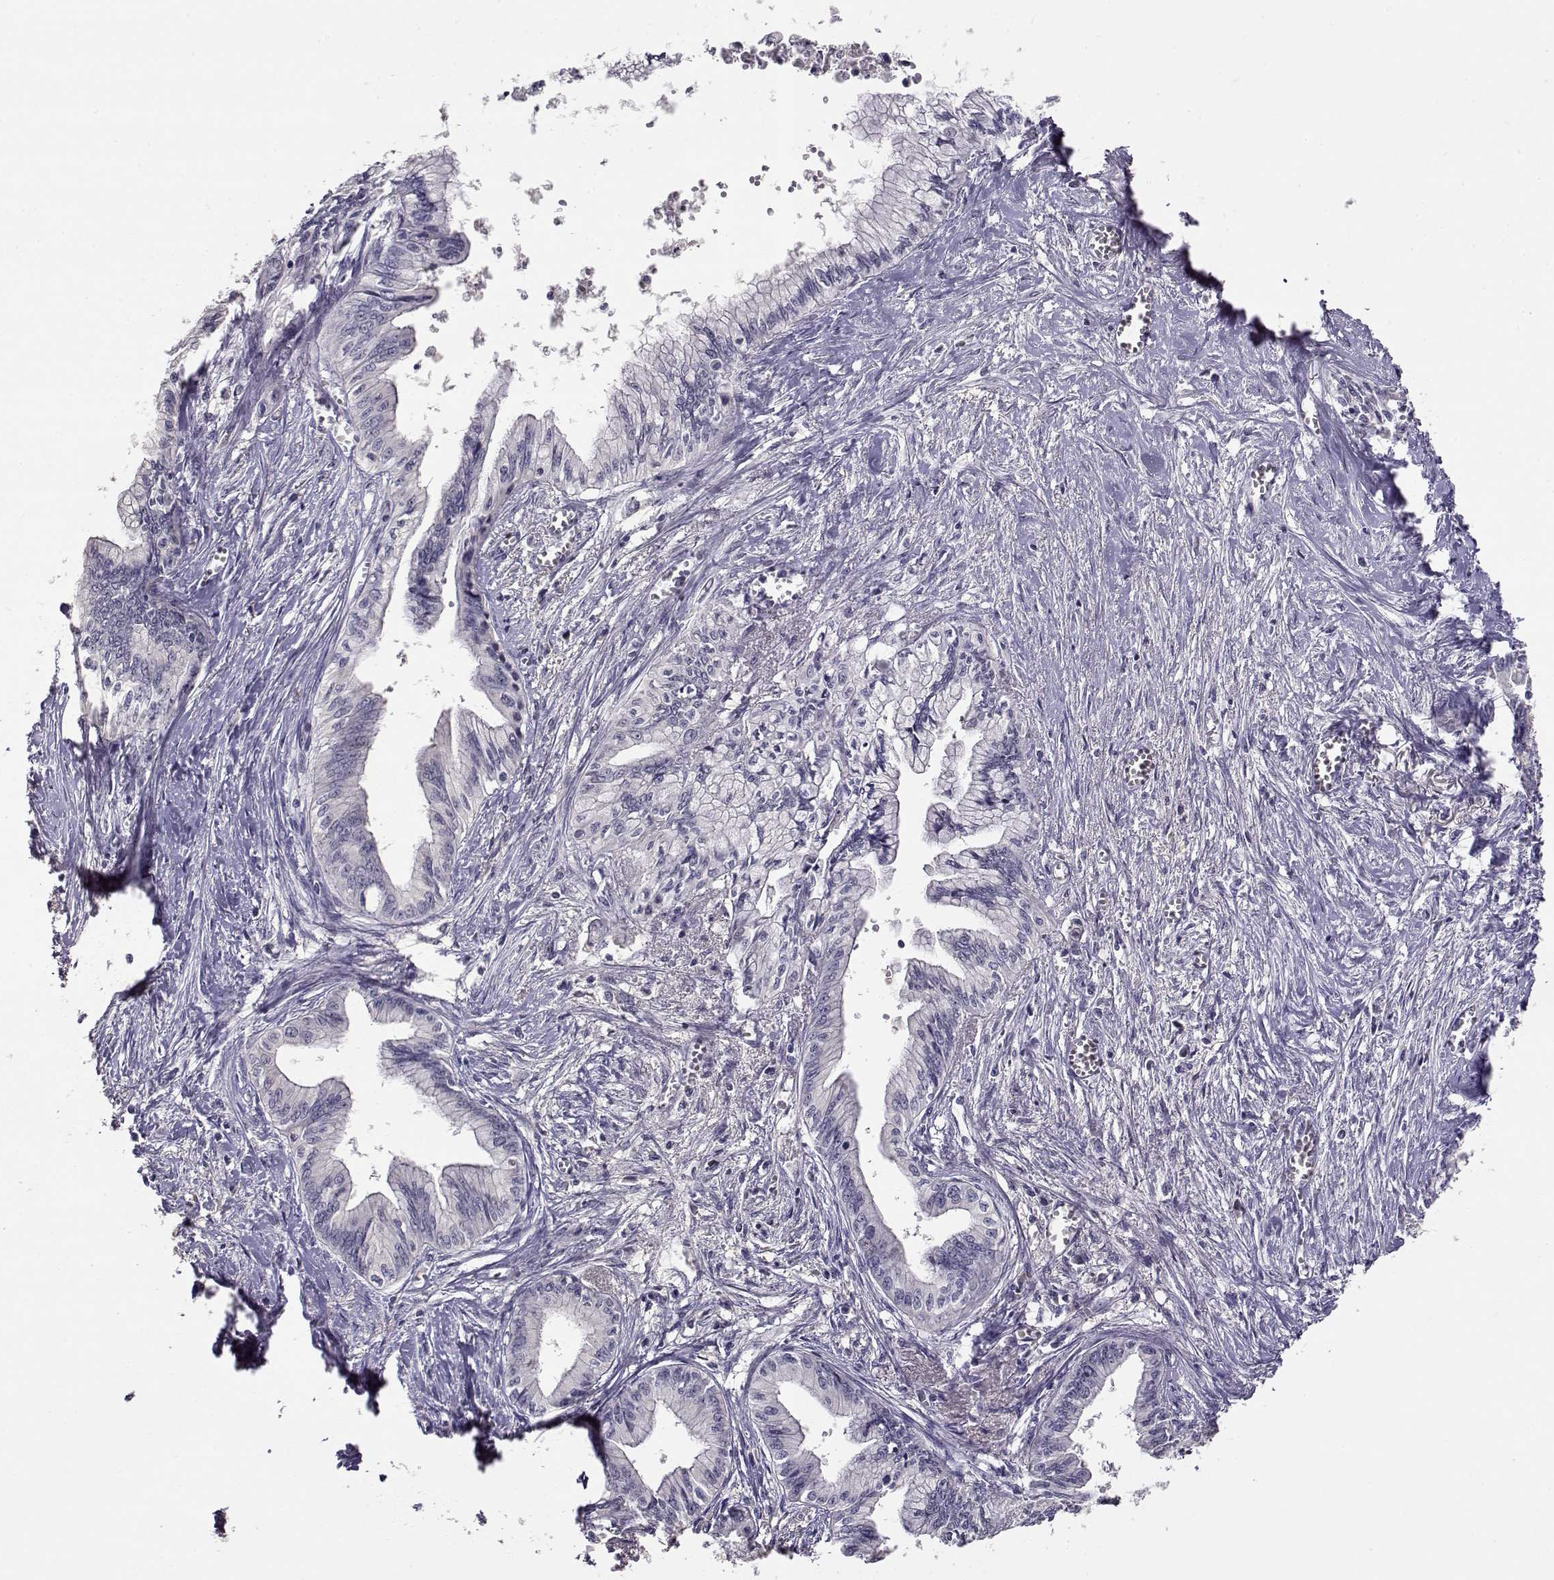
{"staining": {"intensity": "negative", "quantity": "none", "location": "none"}, "tissue": "pancreatic cancer", "cell_type": "Tumor cells", "image_type": "cancer", "snomed": [{"axis": "morphology", "description": "Adenocarcinoma, NOS"}, {"axis": "topography", "description": "Pancreas"}], "caption": "High magnification brightfield microscopy of pancreatic adenocarcinoma stained with DAB (3,3'-diaminobenzidine) (brown) and counterstained with hematoxylin (blue): tumor cells show no significant staining.", "gene": "RHOXF2", "patient": {"sex": "female", "age": 61}}